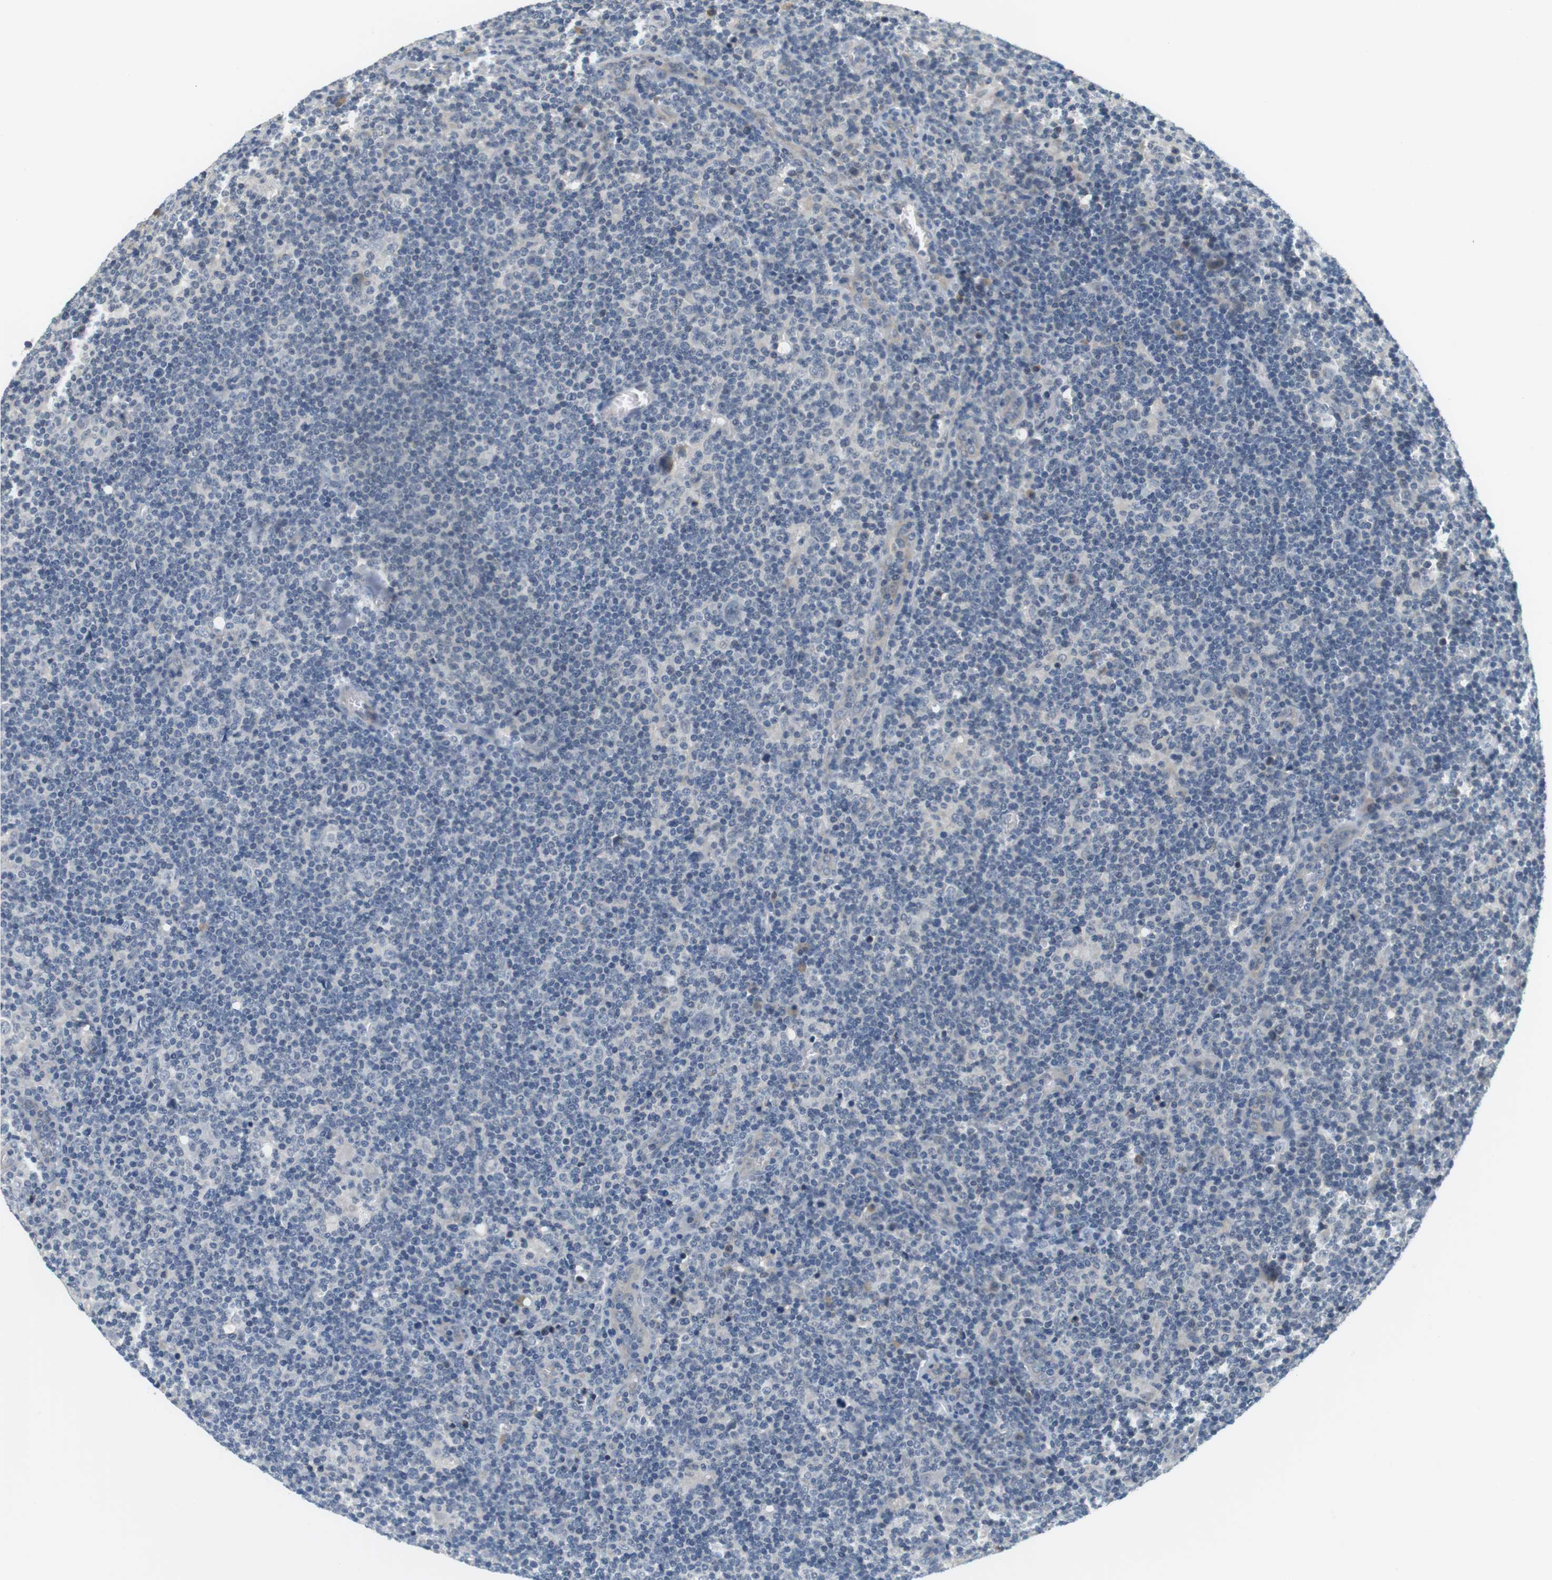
{"staining": {"intensity": "negative", "quantity": "none", "location": "none"}, "tissue": "lymphoma", "cell_type": "Tumor cells", "image_type": "cancer", "snomed": [{"axis": "morphology", "description": "Hodgkin's disease, NOS"}, {"axis": "topography", "description": "Lymph node"}], "caption": "This is a photomicrograph of immunohistochemistry staining of Hodgkin's disease, which shows no staining in tumor cells.", "gene": "WNT7A", "patient": {"sex": "female", "age": 57}}